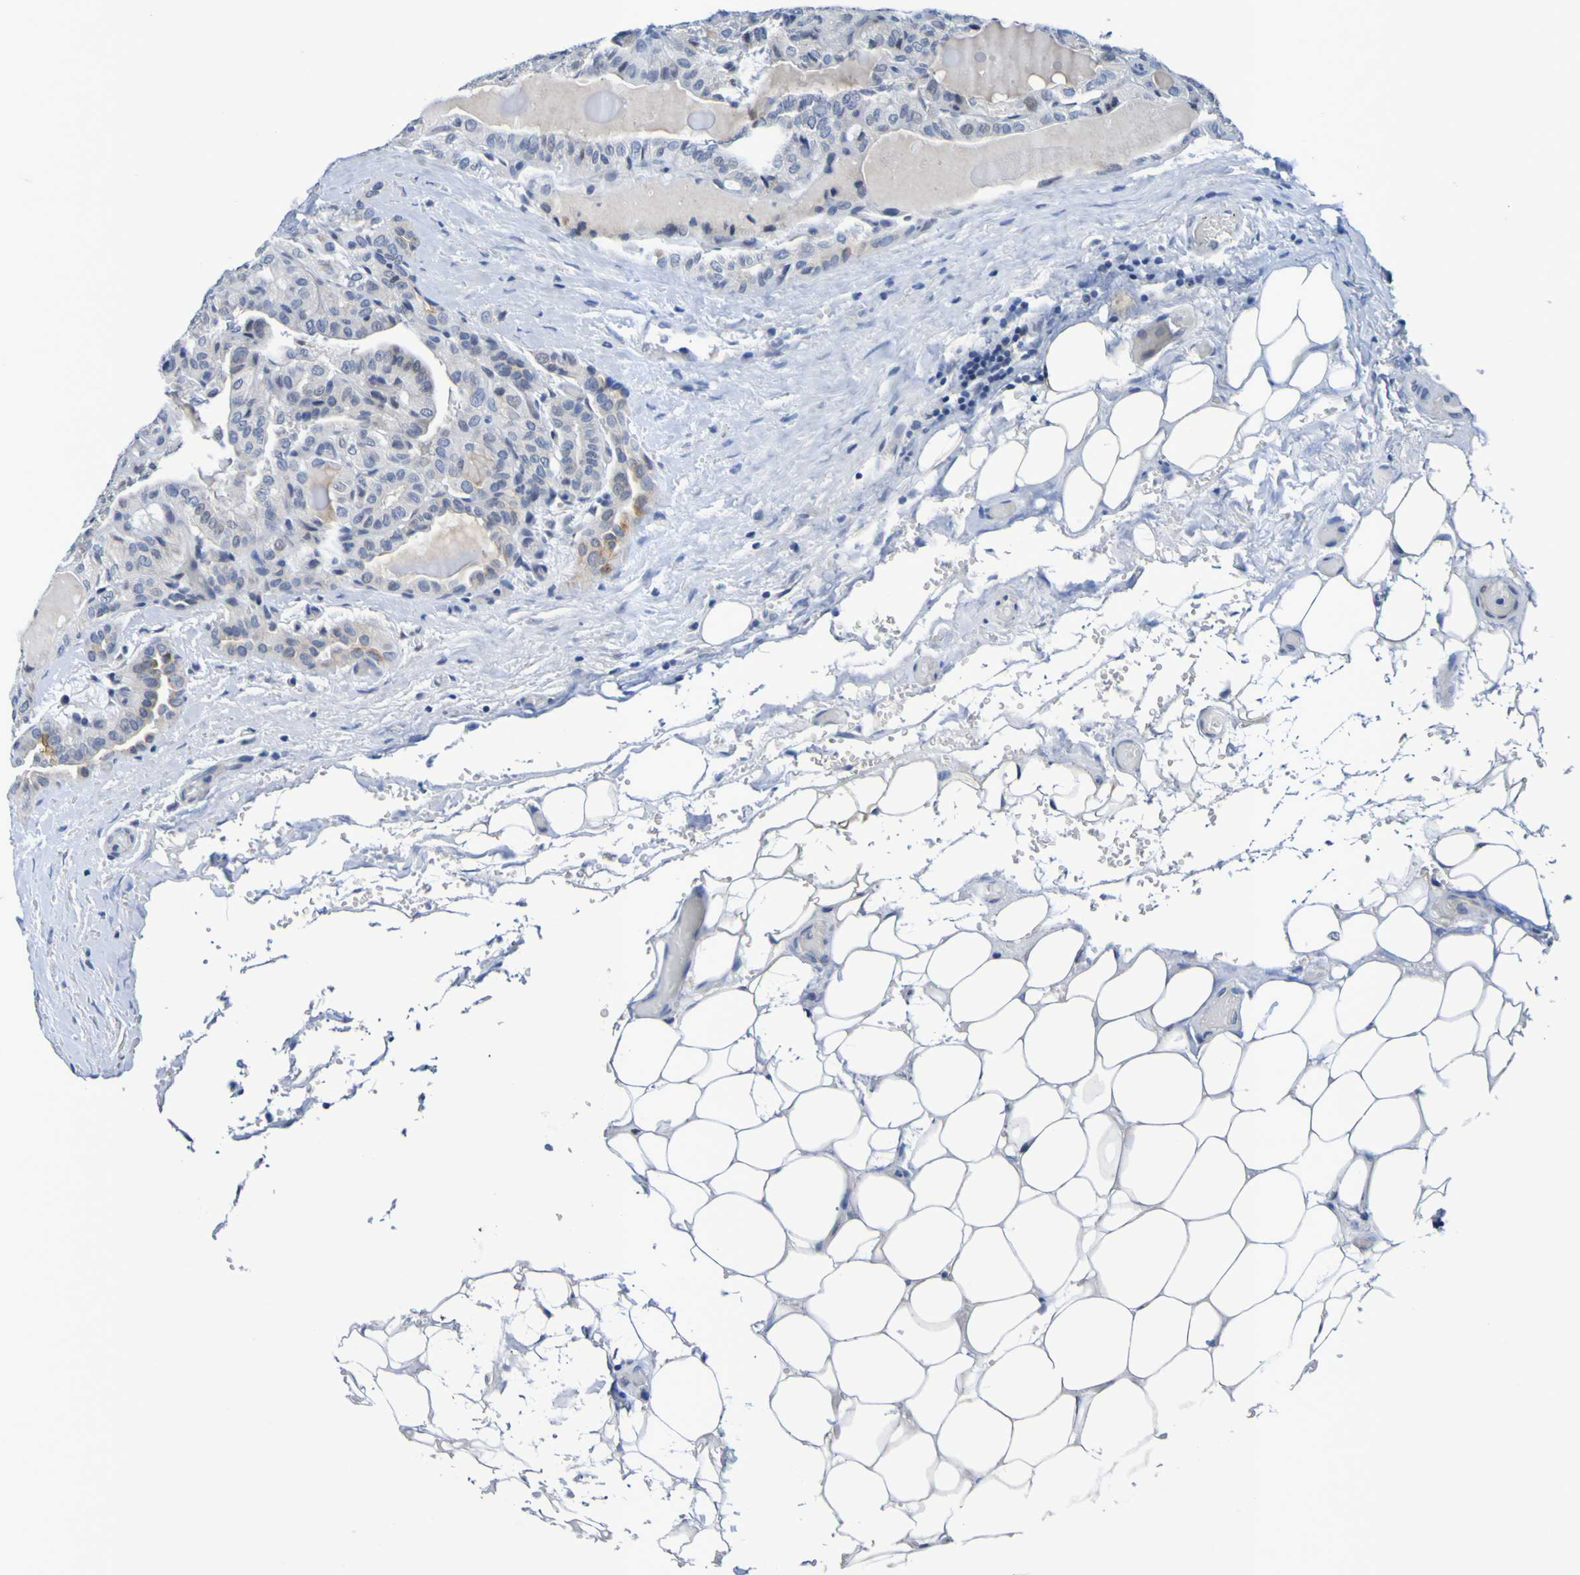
{"staining": {"intensity": "negative", "quantity": "none", "location": "none"}, "tissue": "thyroid cancer", "cell_type": "Tumor cells", "image_type": "cancer", "snomed": [{"axis": "morphology", "description": "Papillary adenocarcinoma, NOS"}, {"axis": "topography", "description": "Thyroid gland"}], "caption": "DAB (3,3'-diaminobenzidine) immunohistochemical staining of thyroid papillary adenocarcinoma exhibits no significant expression in tumor cells.", "gene": "VMA21", "patient": {"sex": "male", "age": 77}}